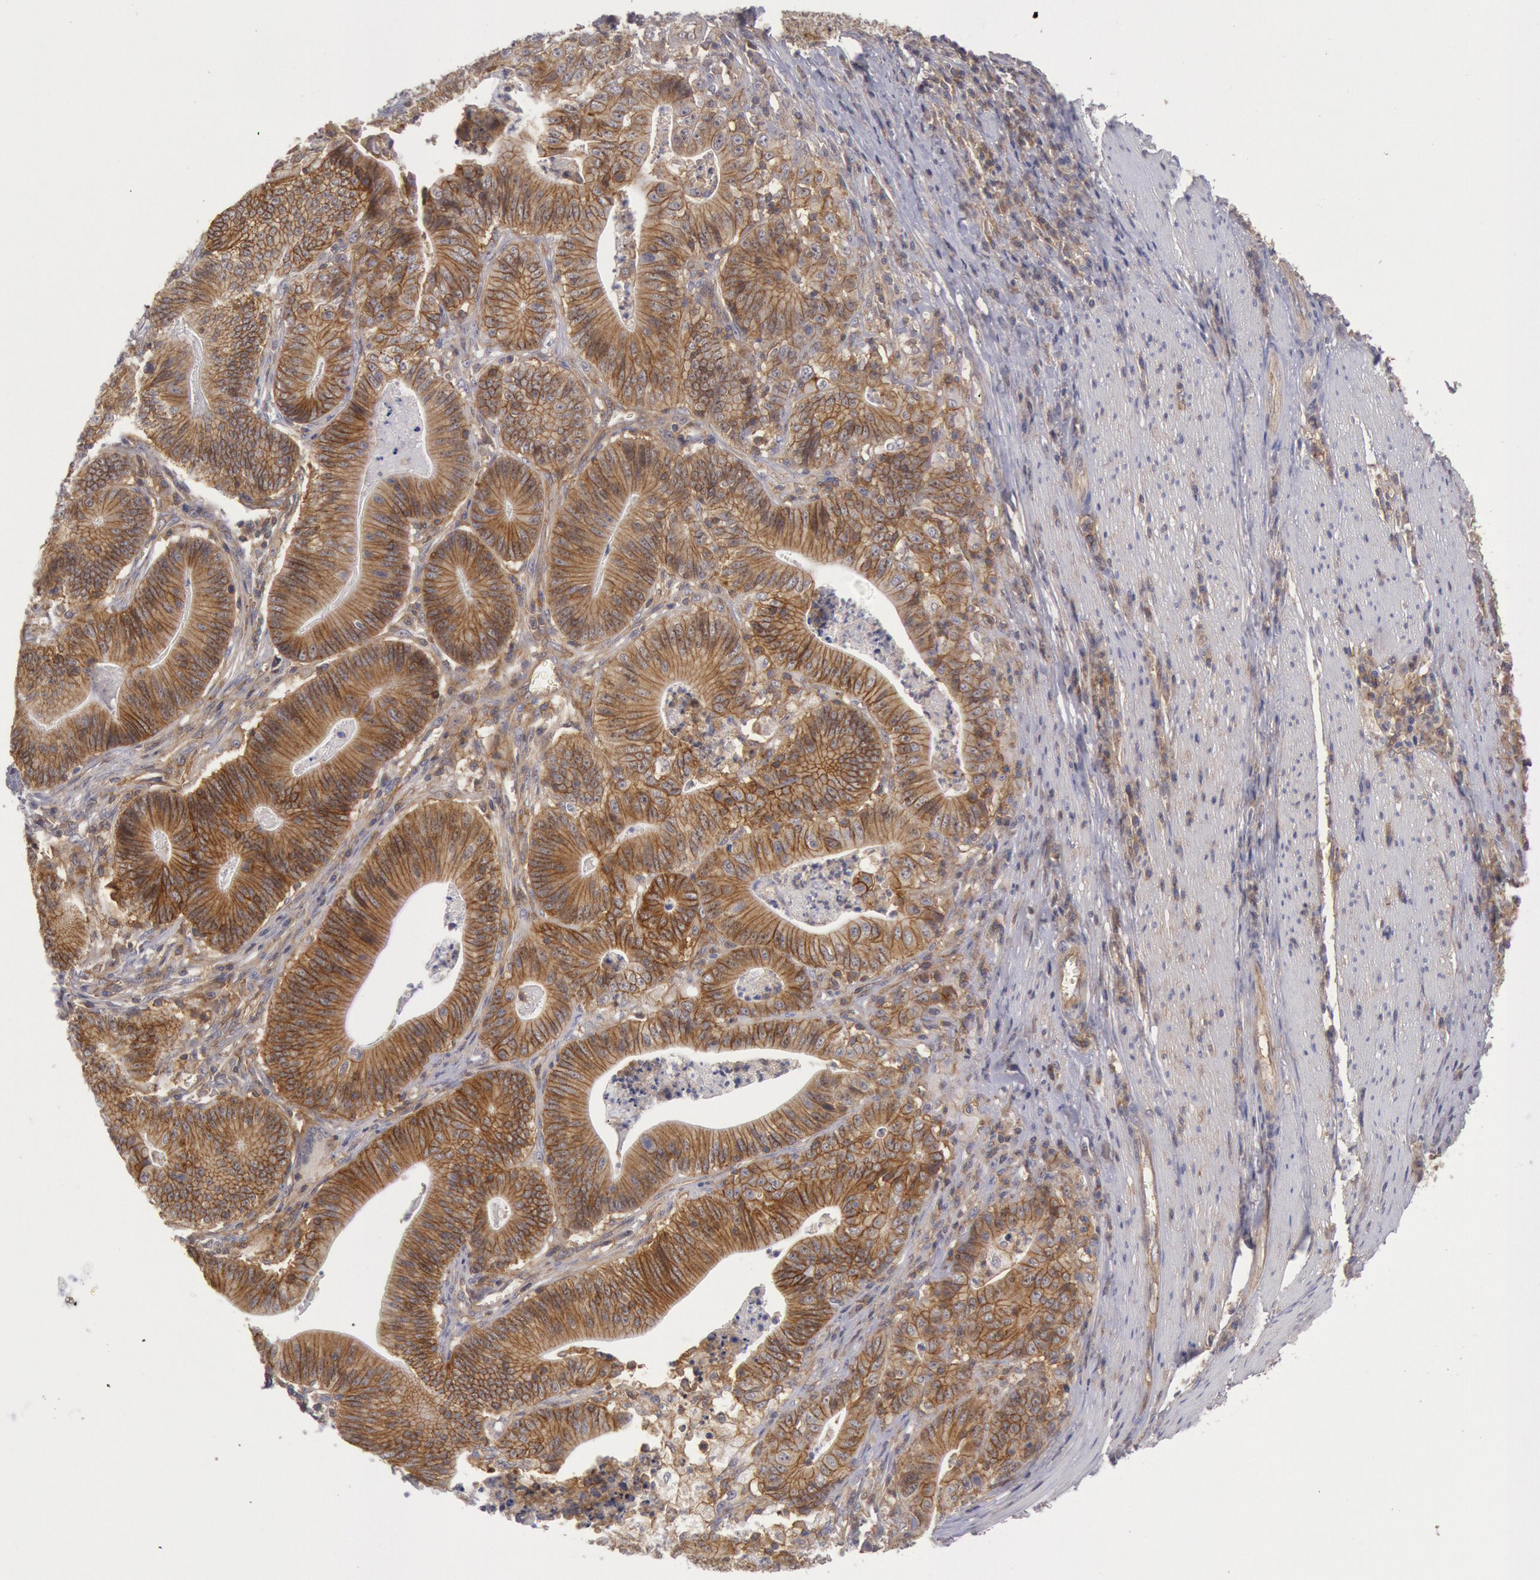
{"staining": {"intensity": "moderate", "quantity": ">75%", "location": "cytoplasmic/membranous"}, "tissue": "stomach cancer", "cell_type": "Tumor cells", "image_type": "cancer", "snomed": [{"axis": "morphology", "description": "Adenocarcinoma, NOS"}, {"axis": "topography", "description": "Stomach, lower"}], "caption": "Immunohistochemical staining of stomach adenocarcinoma displays medium levels of moderate cytoplasmic/membranous expression in about >75% of tumor cells. The protein of interest is shown in brown color, while the nuclei are stained blue.", "gene": "STX4", "patient": {"sex": "female", "age": 86}}